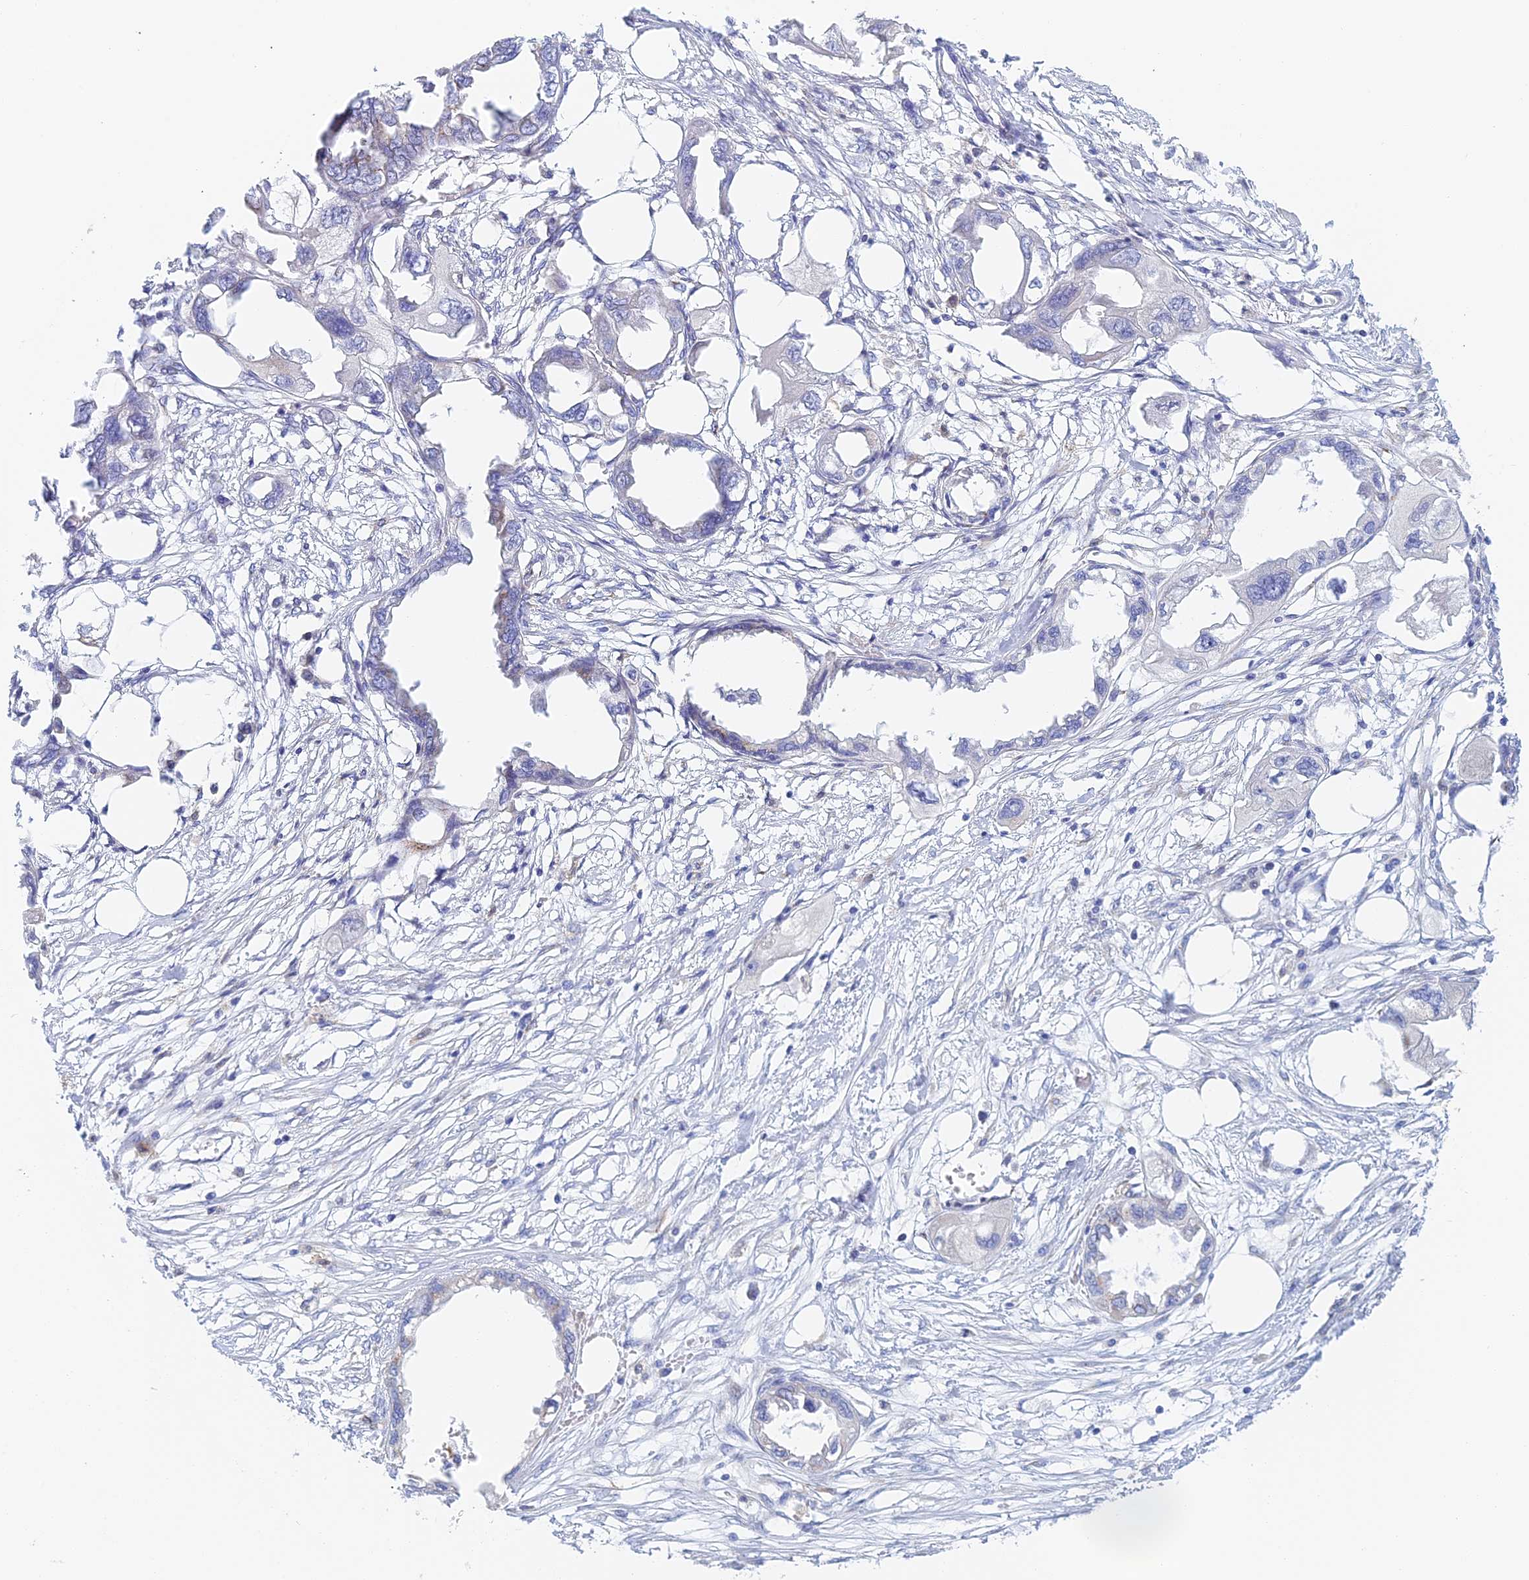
{"staining": {"intensity": "negative", "quantity": "none", "location": "none"}, "tissue": "endometrial cancer", "cell_type": "Tumor cells", "image_type": "cancer", "snomed": [{"axis": "morphology", "description": "Adenocarcinoma, NOS"}, {"axis": "morphology", "description": "Adenocarcinoma, metastatic, NOS"}, {"axis": "topography", "description": "Adipose tissue"}, {"axis": "topography", "description": "Endometrium"}], "caption": "Immunohistochemistry (IHC) histopathology image of endometrial adenocarcinoma stained for a protein (brown), which displays no expression in tumor cells.", "gene": "SLC24A3", "patient": {"sex": "female", "age": 67}}